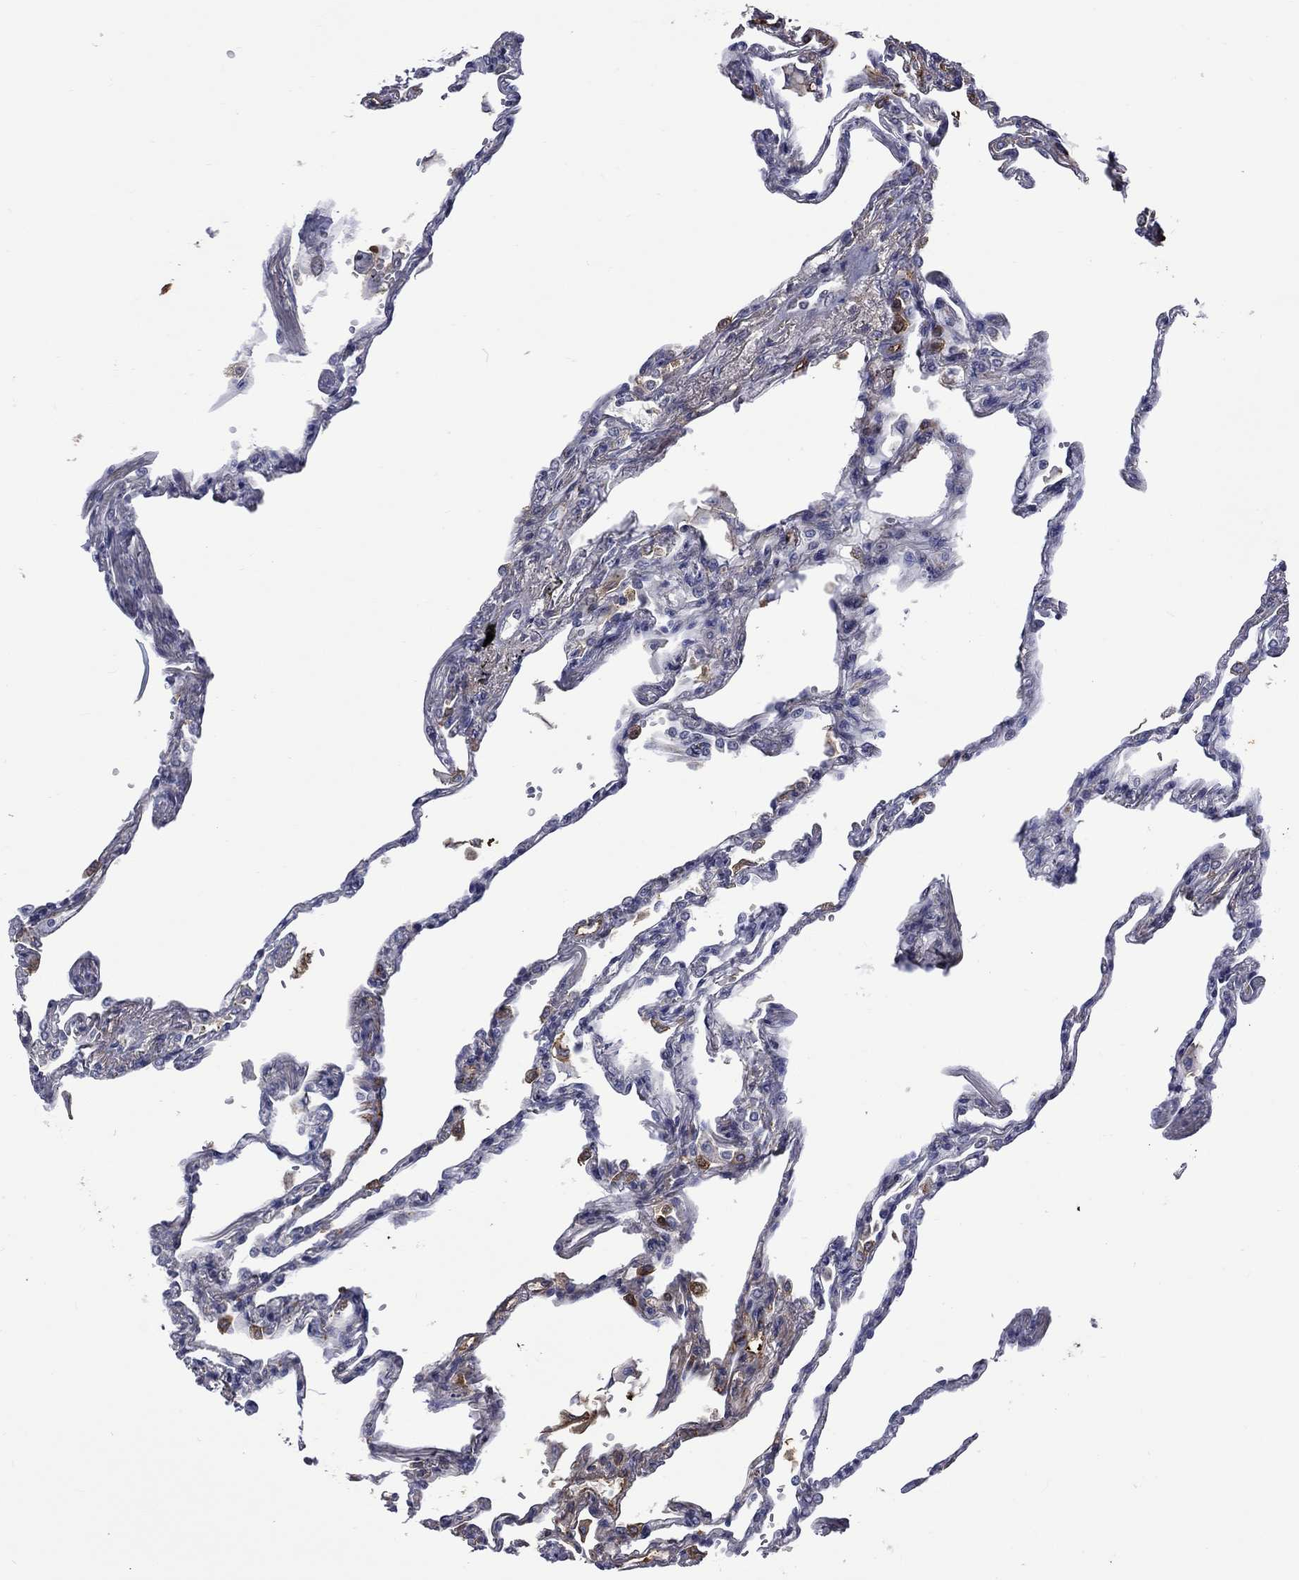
{"staining": {"intensity": "negative", "quantity": "none", "location": "none"}, "tissue": "lung", "cell_type": "Alveolar cells", "image_type": "normal", "snomed": [{"axis": "morphology", "description": "Normal tissue, NOS"}, {"axis": "topography", "description": "Lung"}], "caption": "The photomicrograph displays no staining of alveolar cells in normal lung.", "gene": "FGG", "patient": {"sex": "male", "age": 78}}